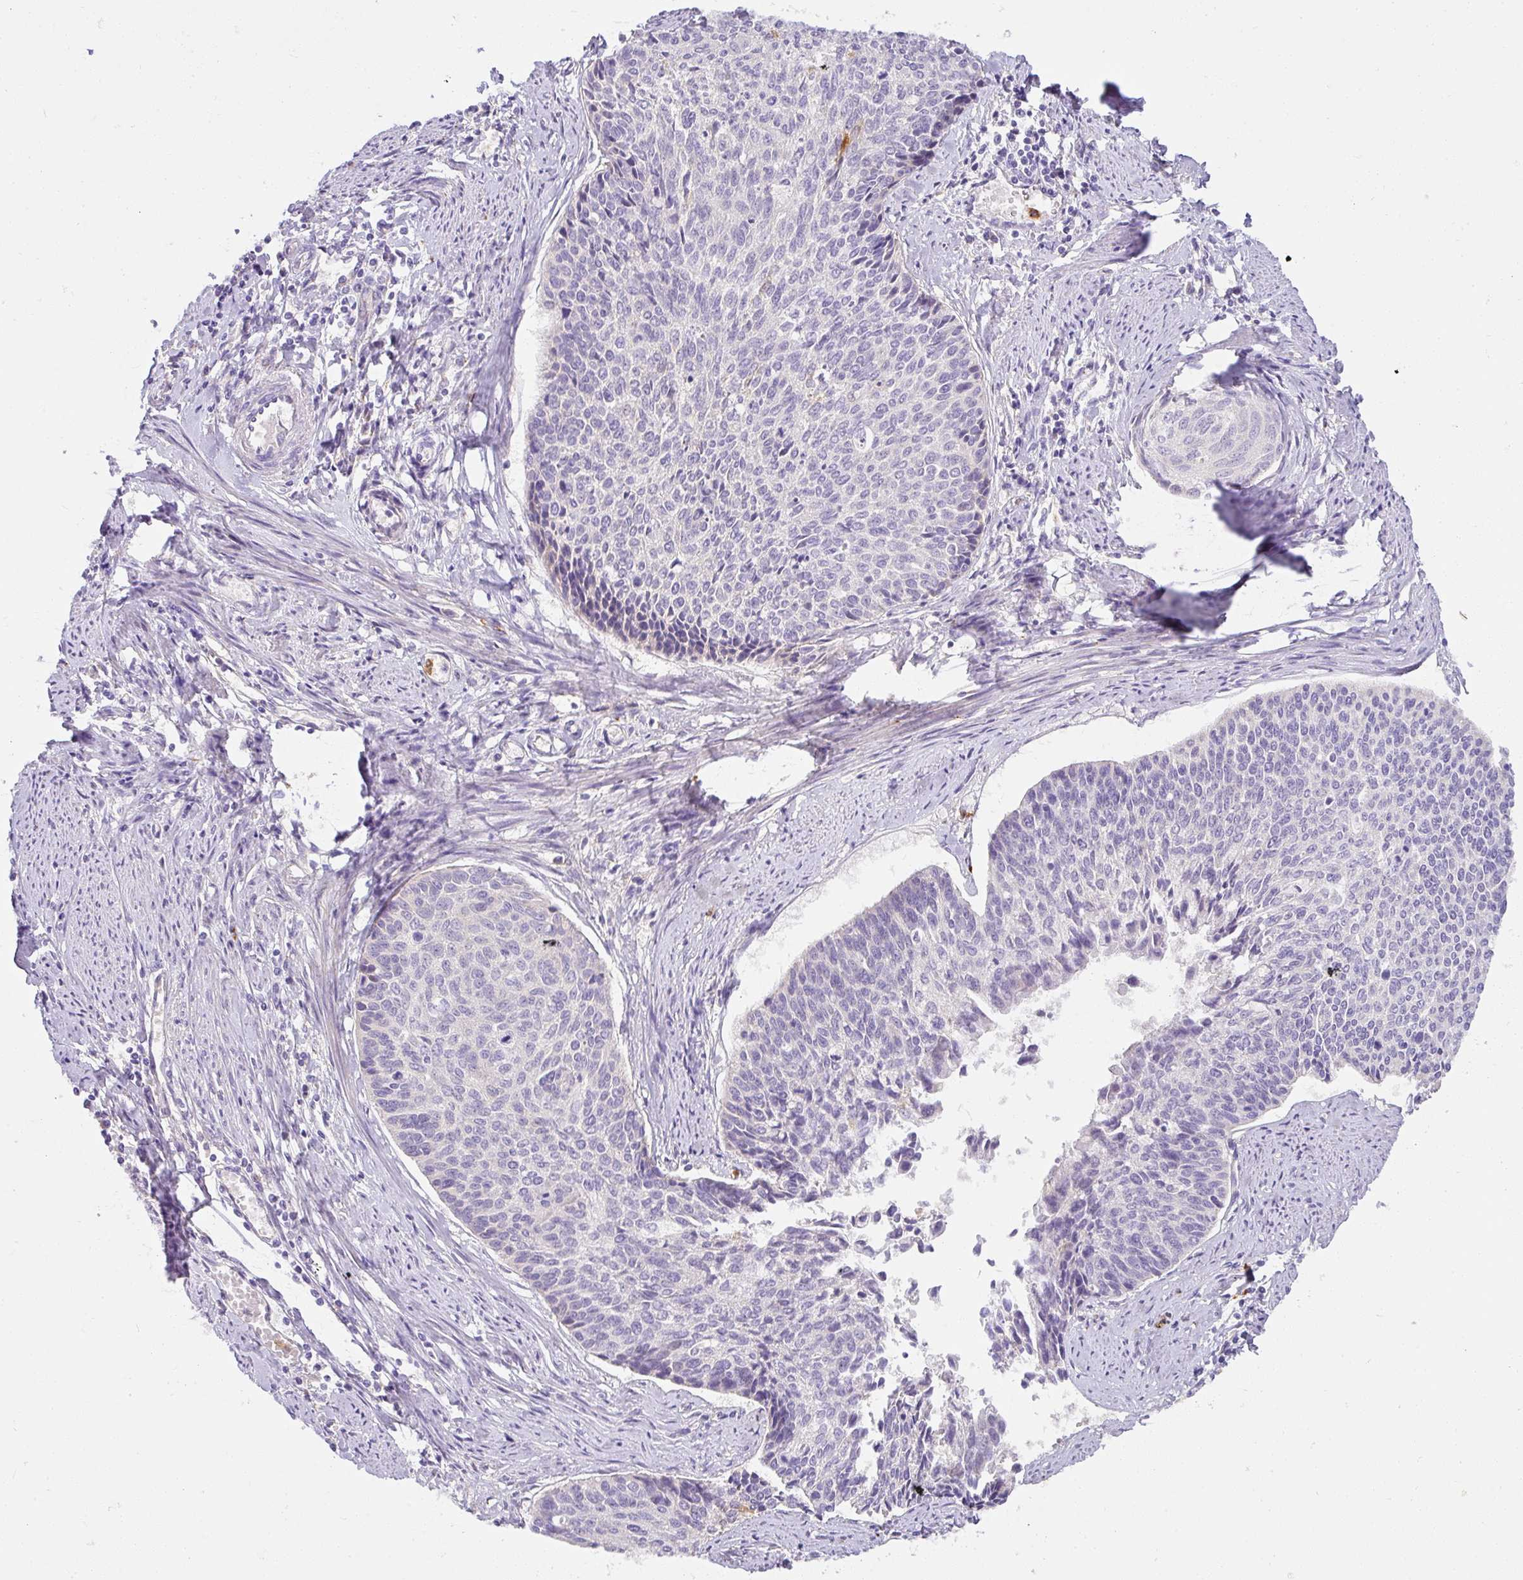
{"staining": {"intensity": "negative", "quantity": "none", "location": "none"}, "tissue": "cervical cancer", "cell_type": "Tumor cells", "image_type": "cancer", "snomed": [{"axis": "morphology", "description": "Squamous cell carcinoma, NOS"}, {"axis": "topography", "description": "Cervix"}], "caption": "Tumor cells are negative for brown protein staining in cervical cancer (squamous cell carcinoma).", "gene": "CRISP3", "patient": {"sex": "female", "age": 55}}